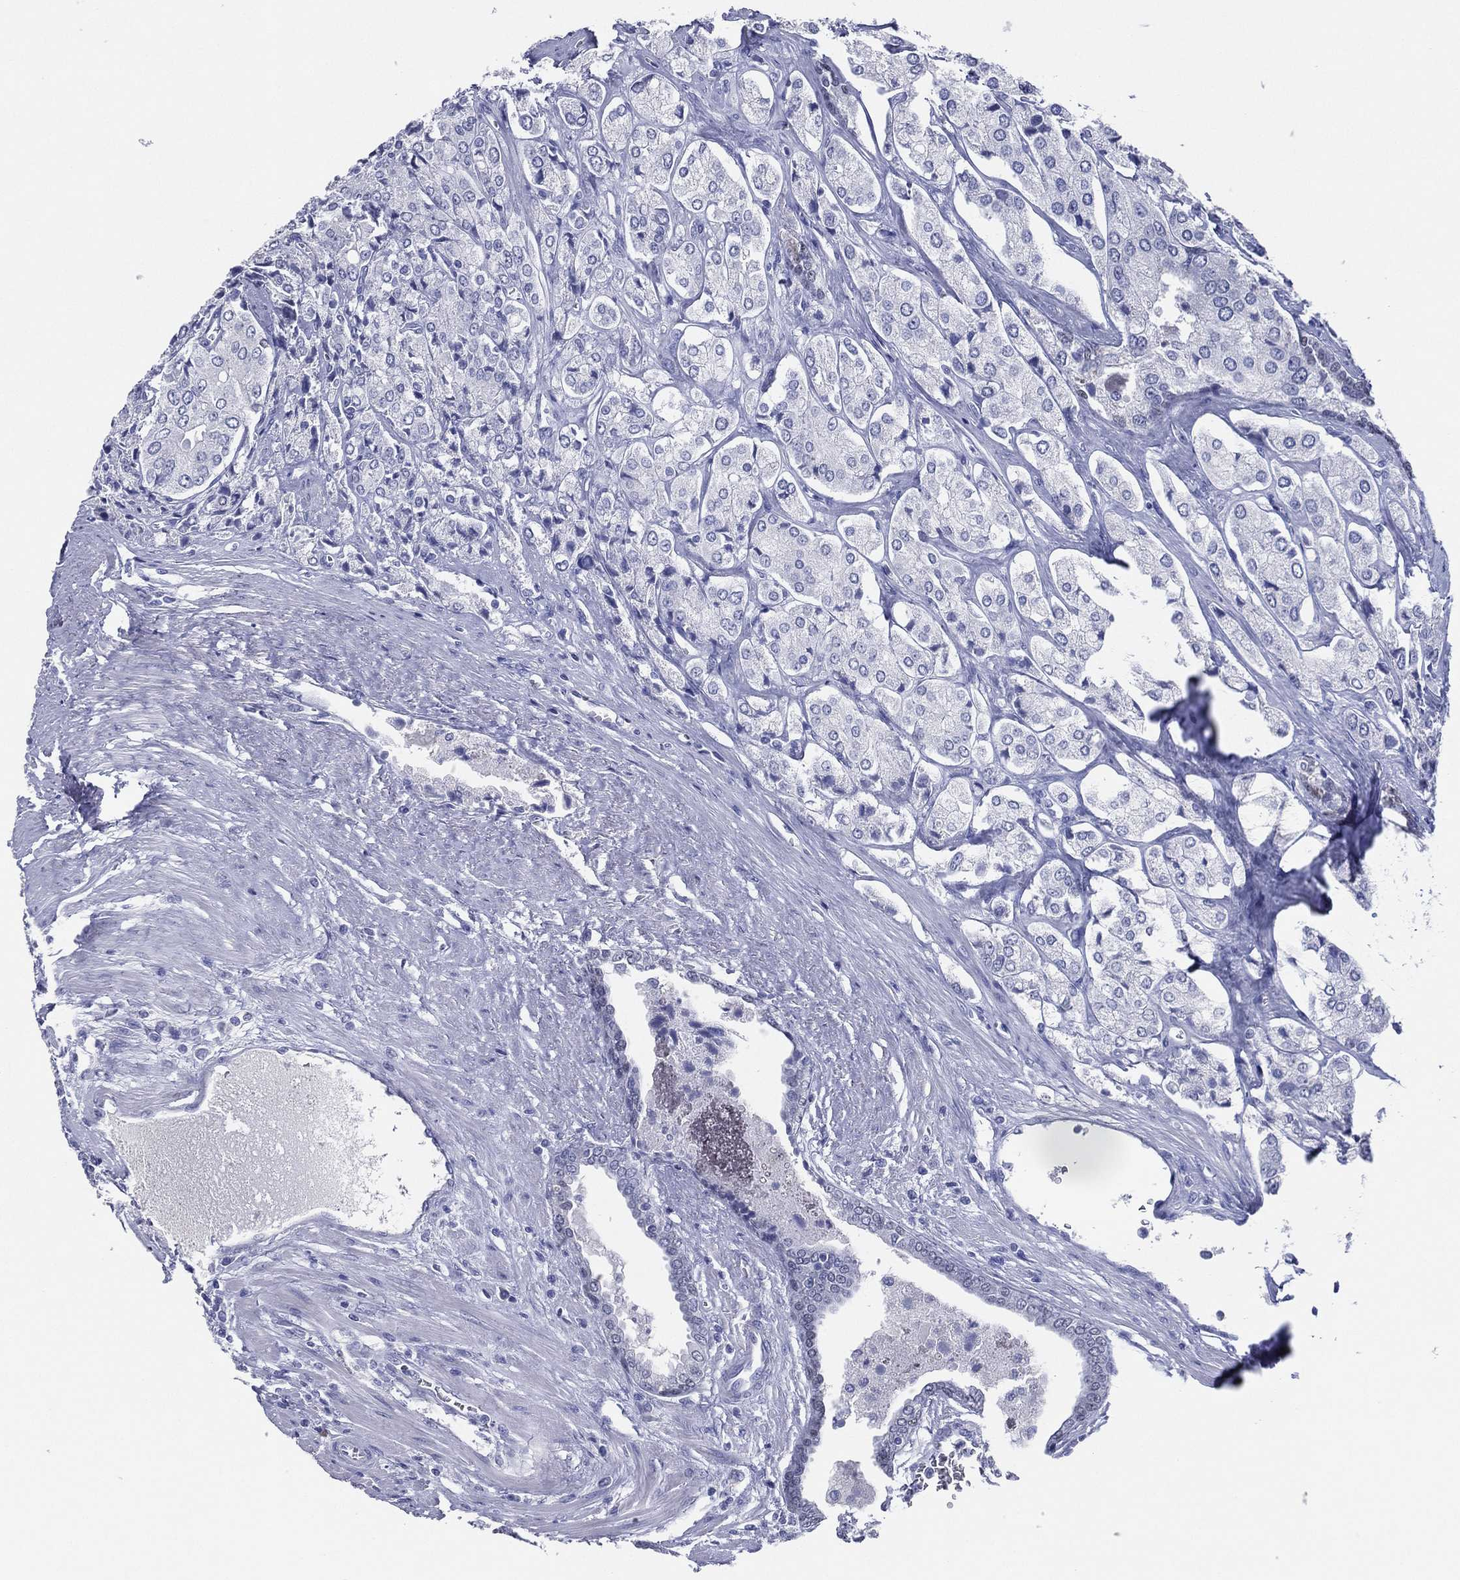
{"staining": {"intensity": "negative", "quantity": "none", "location": "none"}, "tissue": "prostate cancer", "cell_type": "Tumor cells", "image_type": "cancer", "snomed": [{"axis": "morphology", "description": "Adenocarcinoma, NOS"}, {"axis": "topography", "description": "Prostate and seminal vesicle, NOS"}, {"axis": "topography", "description": "Prostate"}], "caption": "There is no significant staining in tumor cells of prostate cancer.", "gene": "TFAP2A", "patient": {"sex": "male", "age": 67}}